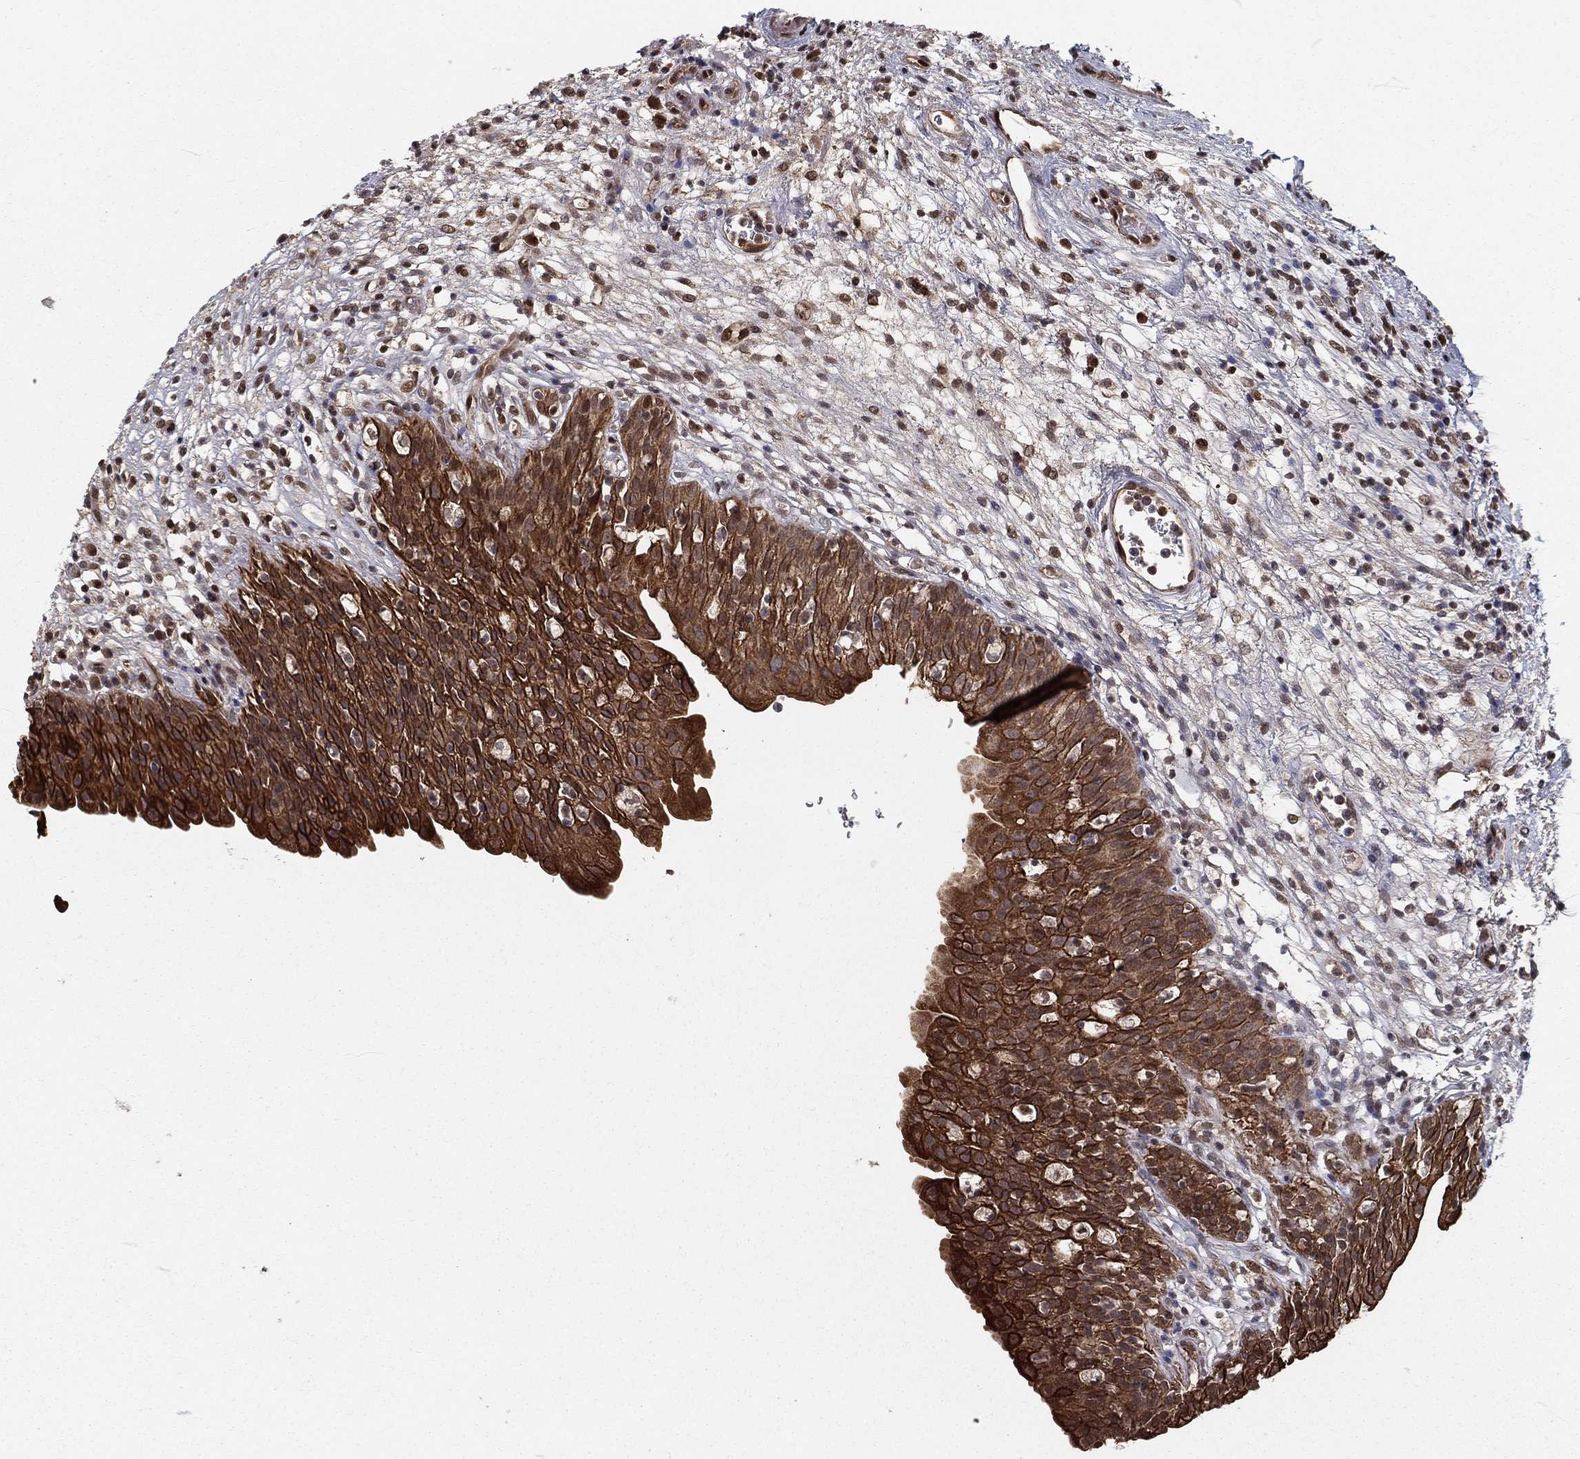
{"staining": {"intensity": "strong", "quantity": ">75%", "location": "cytoplasmic/membranous"}, "tissue": "urinary bladder", "cell_type": "Urothelial cells", "image_type": "normal", "snomed": [{"axis": "morphology", "description": "Normal tissue, NOS"}, {"axis": "topography", "description": "Urinary bladder"}], "caption": "Brown immunohistochemical staining in unremarkable urinary bladder displays strong cytoplasmic/membranous positivity in approximately >75% of urothelial cells.", "gene": "SLC6A6", "patient": {"sex": "male", "age": 76}}